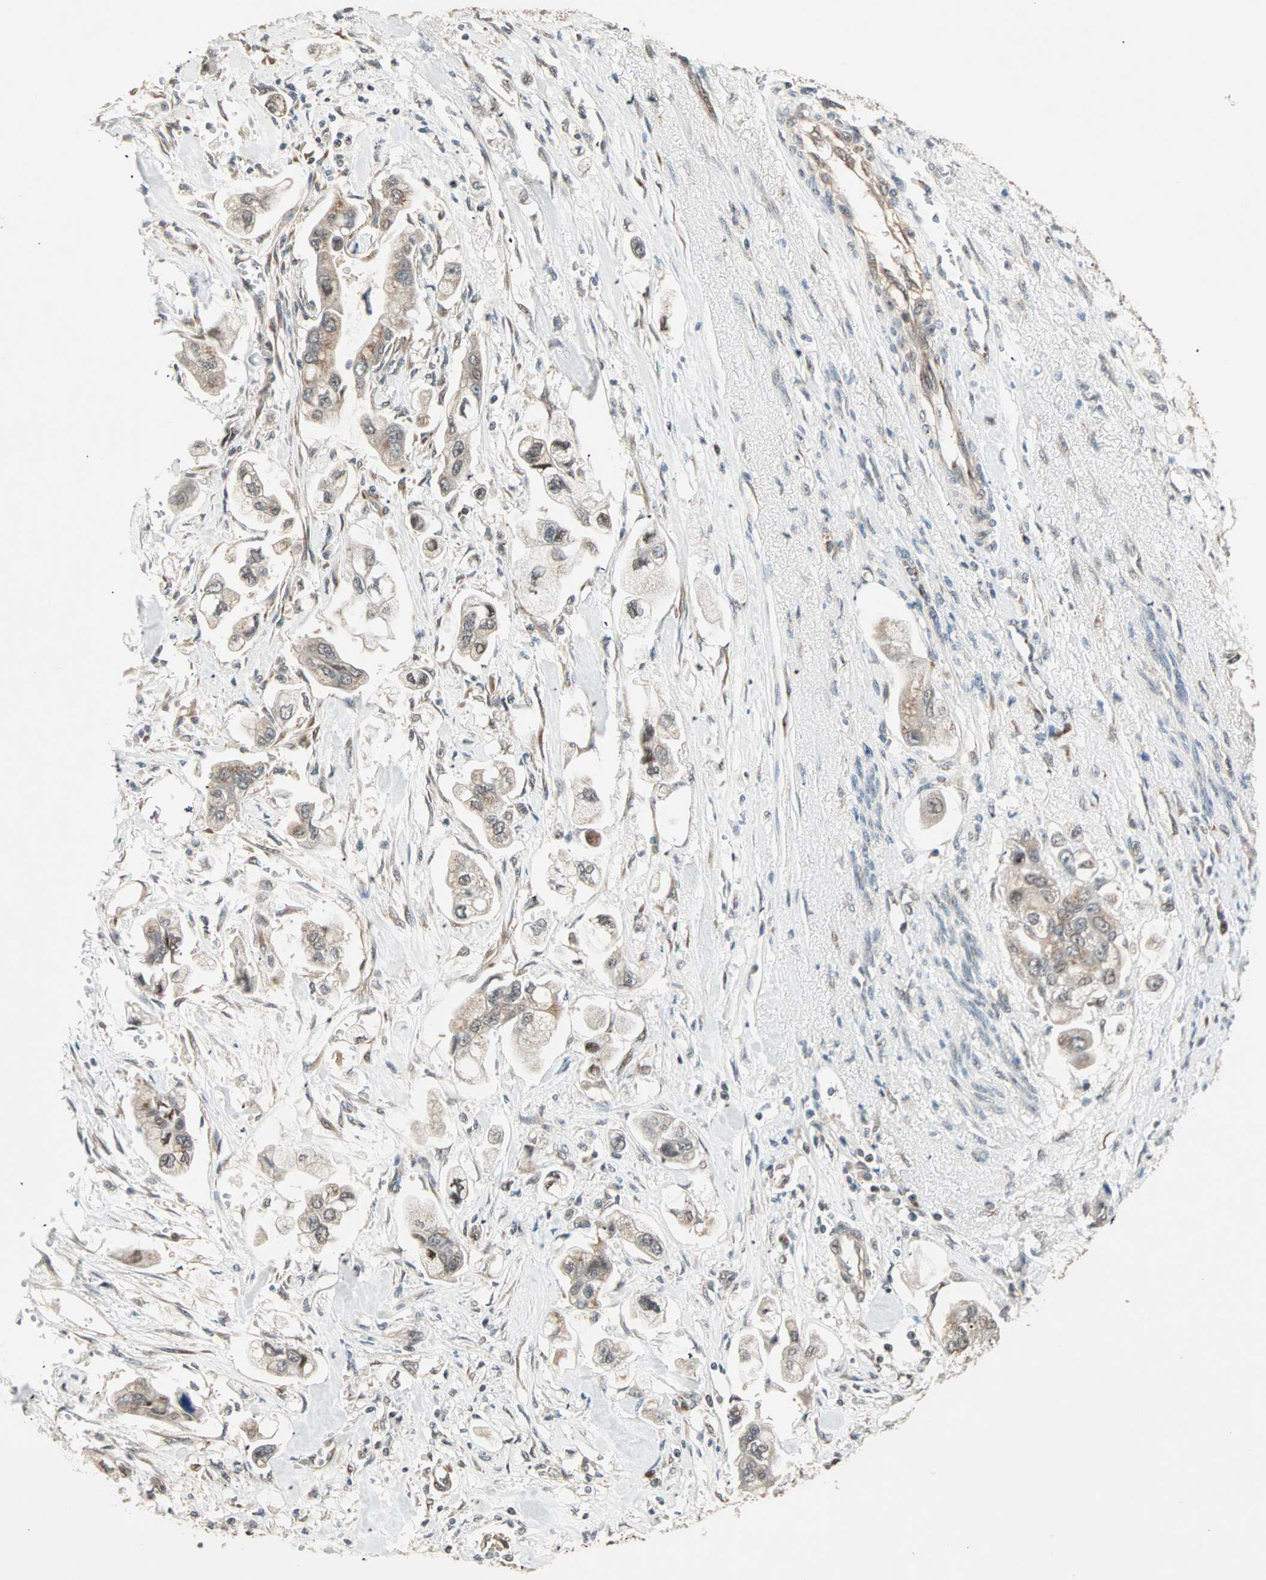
{"staining": {"intensity": "weak", "quantity": "25%-75%", "location": "cytoplasmic/membranous"}, "tissue": "stomach cancer", "cell_type": "Tumor cells", "image_type": "cancer", "snomed": [{"axis": "morphology", "description": "Adenocarcinoma, NOS"}, {"axis": "topography", "description": "Stomach"}], "caption": "Adenocarcinoma (stomach) stained for a protein exhibits weak cytoplasmic/membranous positivity in tumor cells.", "gene": "PRDM2", "patient": {"sex": "male", "age": 62}}